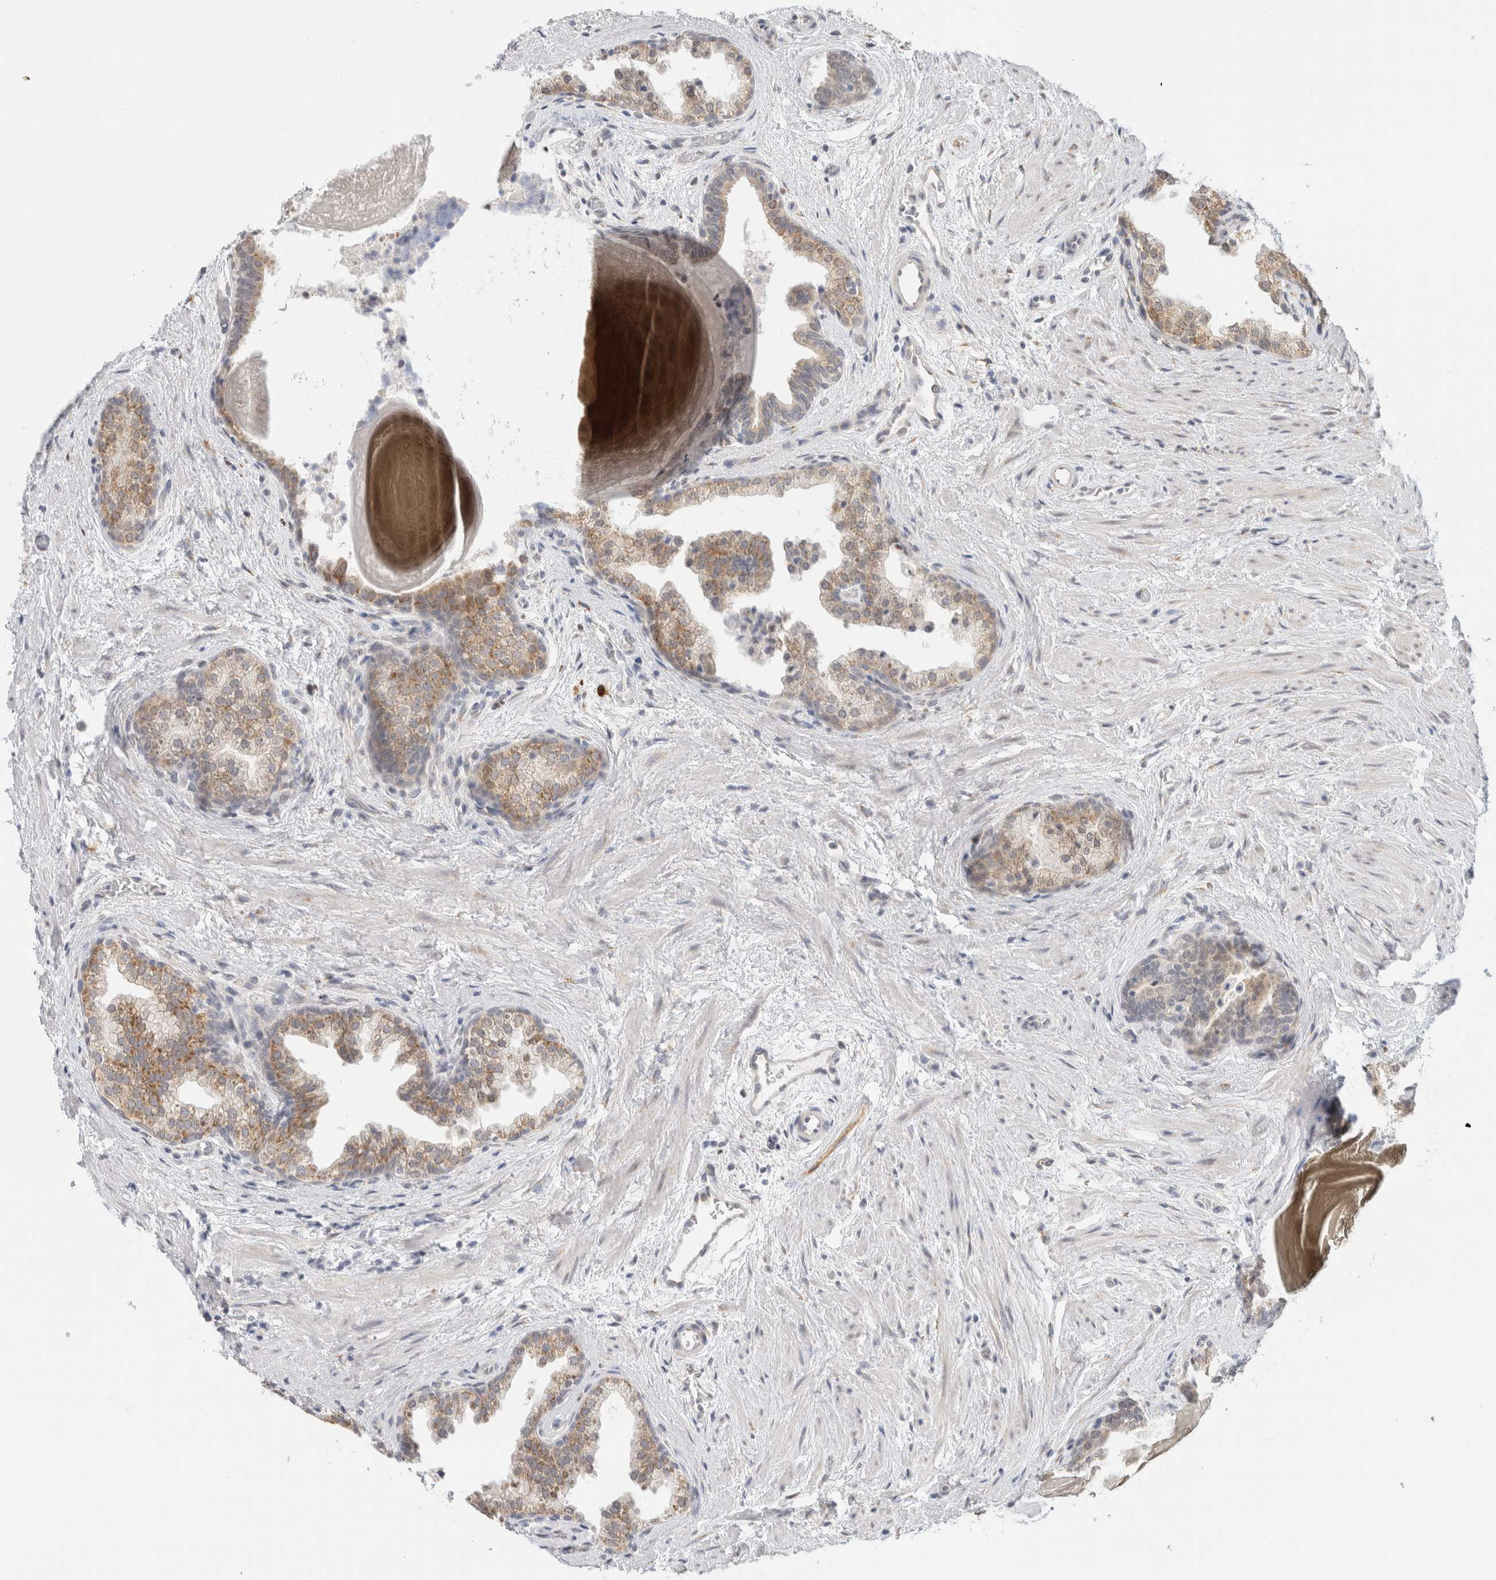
{"staining": {"intensity": "moderate", "quantity": ">75%", "location": "cytoplasmic/membranous"}, "tissue": "prostate", "cell_type": "Glandular cells", "image_type": "normal", "snomed": [{"axis": "morphology", "description": "Normal tissue, NOS"}, {"axis": "topography", "description": "Prostate"}], "caption": "This image shows immunohistochemistry (IHC) staining of unremarkable prostate, with medium moderate cytoplasmic/membranous expression in about >75% of glandular cells.", "gene": "HDLBP", "patient": {"sex": "male", "age": 48}}